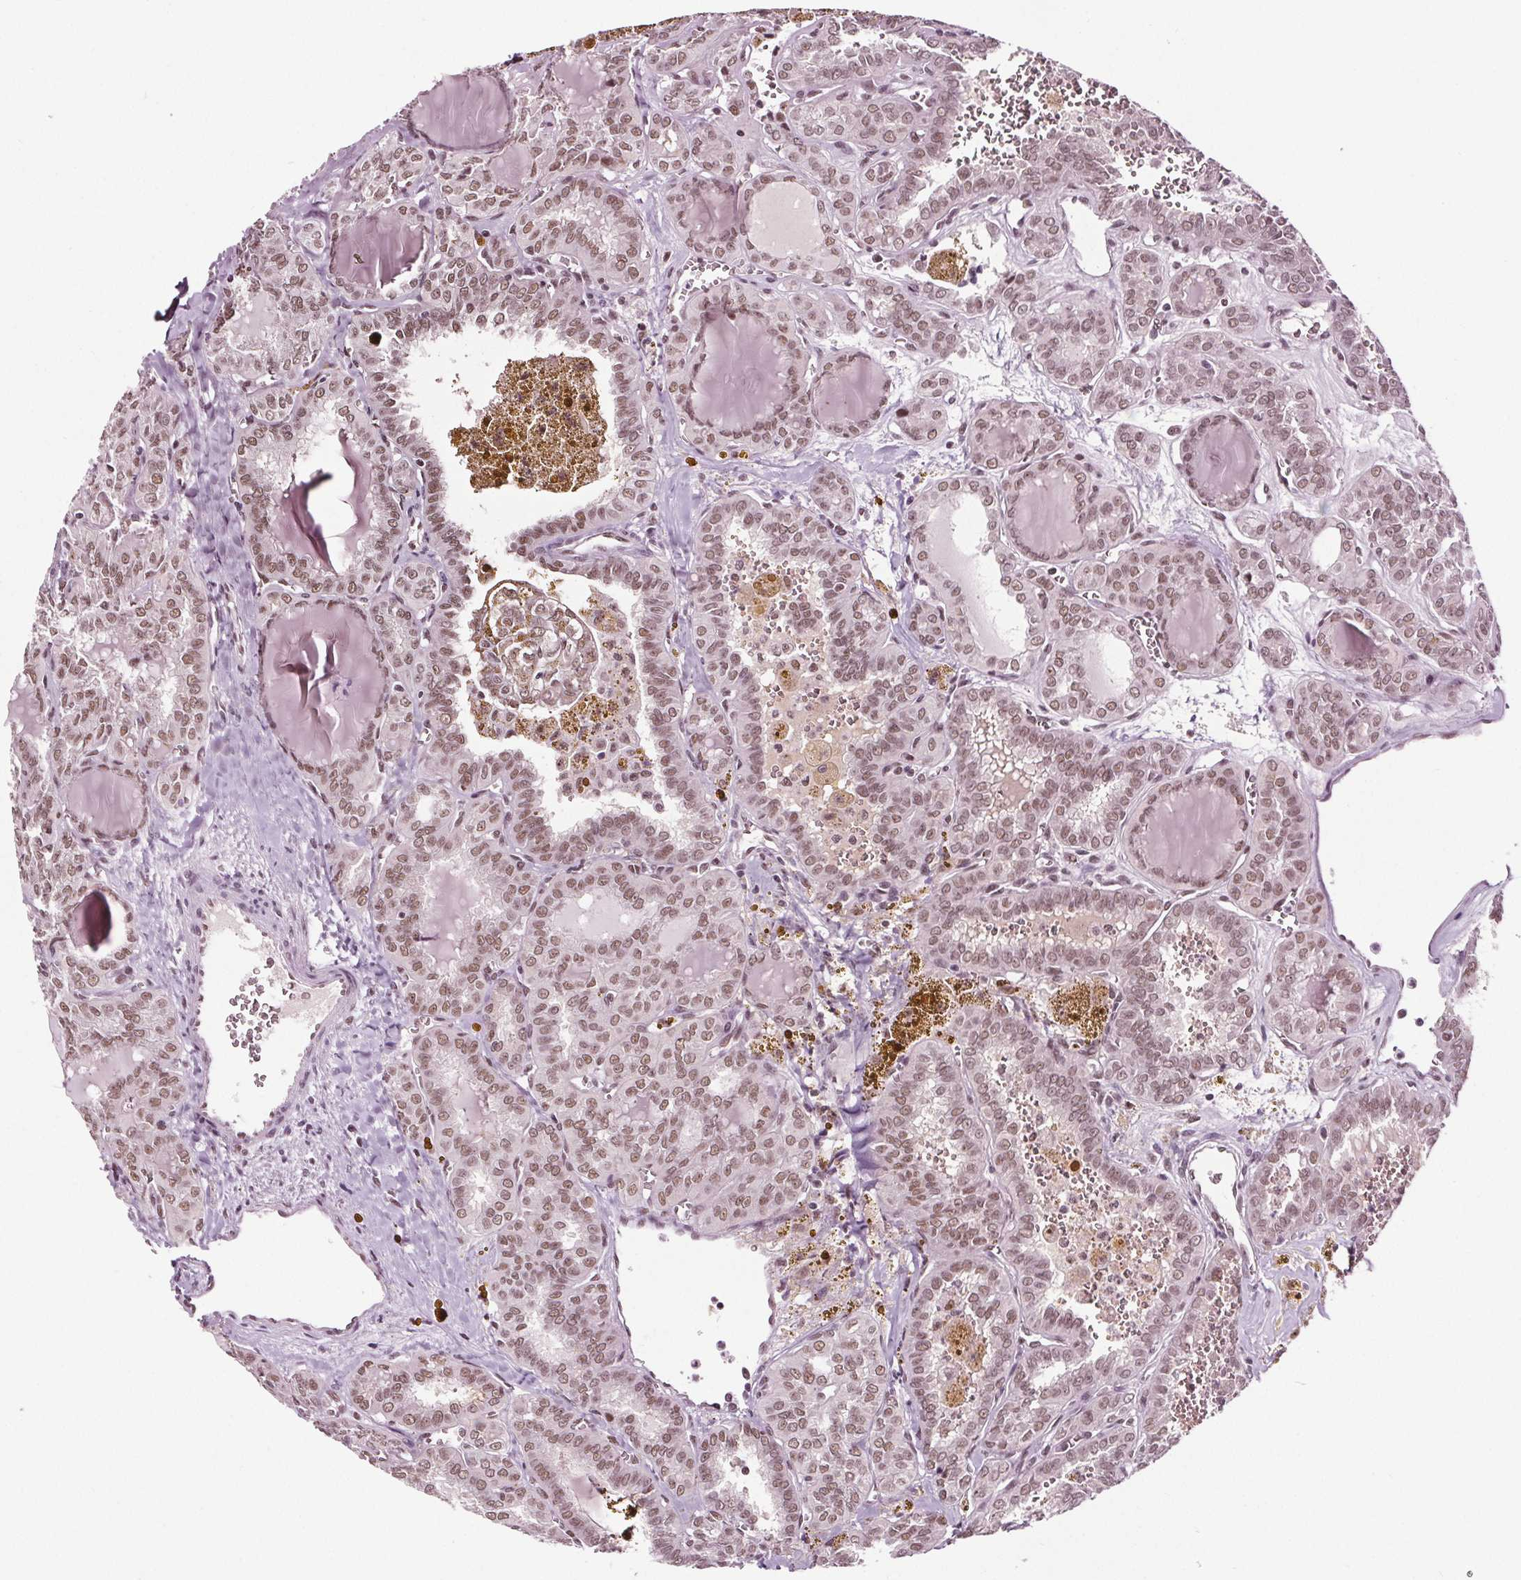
{"staining": {"intensity": "moderate", "quantity": ">75%", "location": "nuclear"}, "tissue": "thyroid cancer", "cell_type": "Tumor cells", "image_type": "cancer", "snomed": [{"axis": "morphology", "description": "Papillary adenocarcinoma, NOS"}, {"axis": "topography", "description": "Thyroid gland"}], "caption": "IHC of human thyroid cancer (papillary adenocarcinoma) shows medium levels of moderate nuclear staining in about >75% of tumor cells.", "gene": "IWS1", "patient": {"sex": "female", "age": 41}}